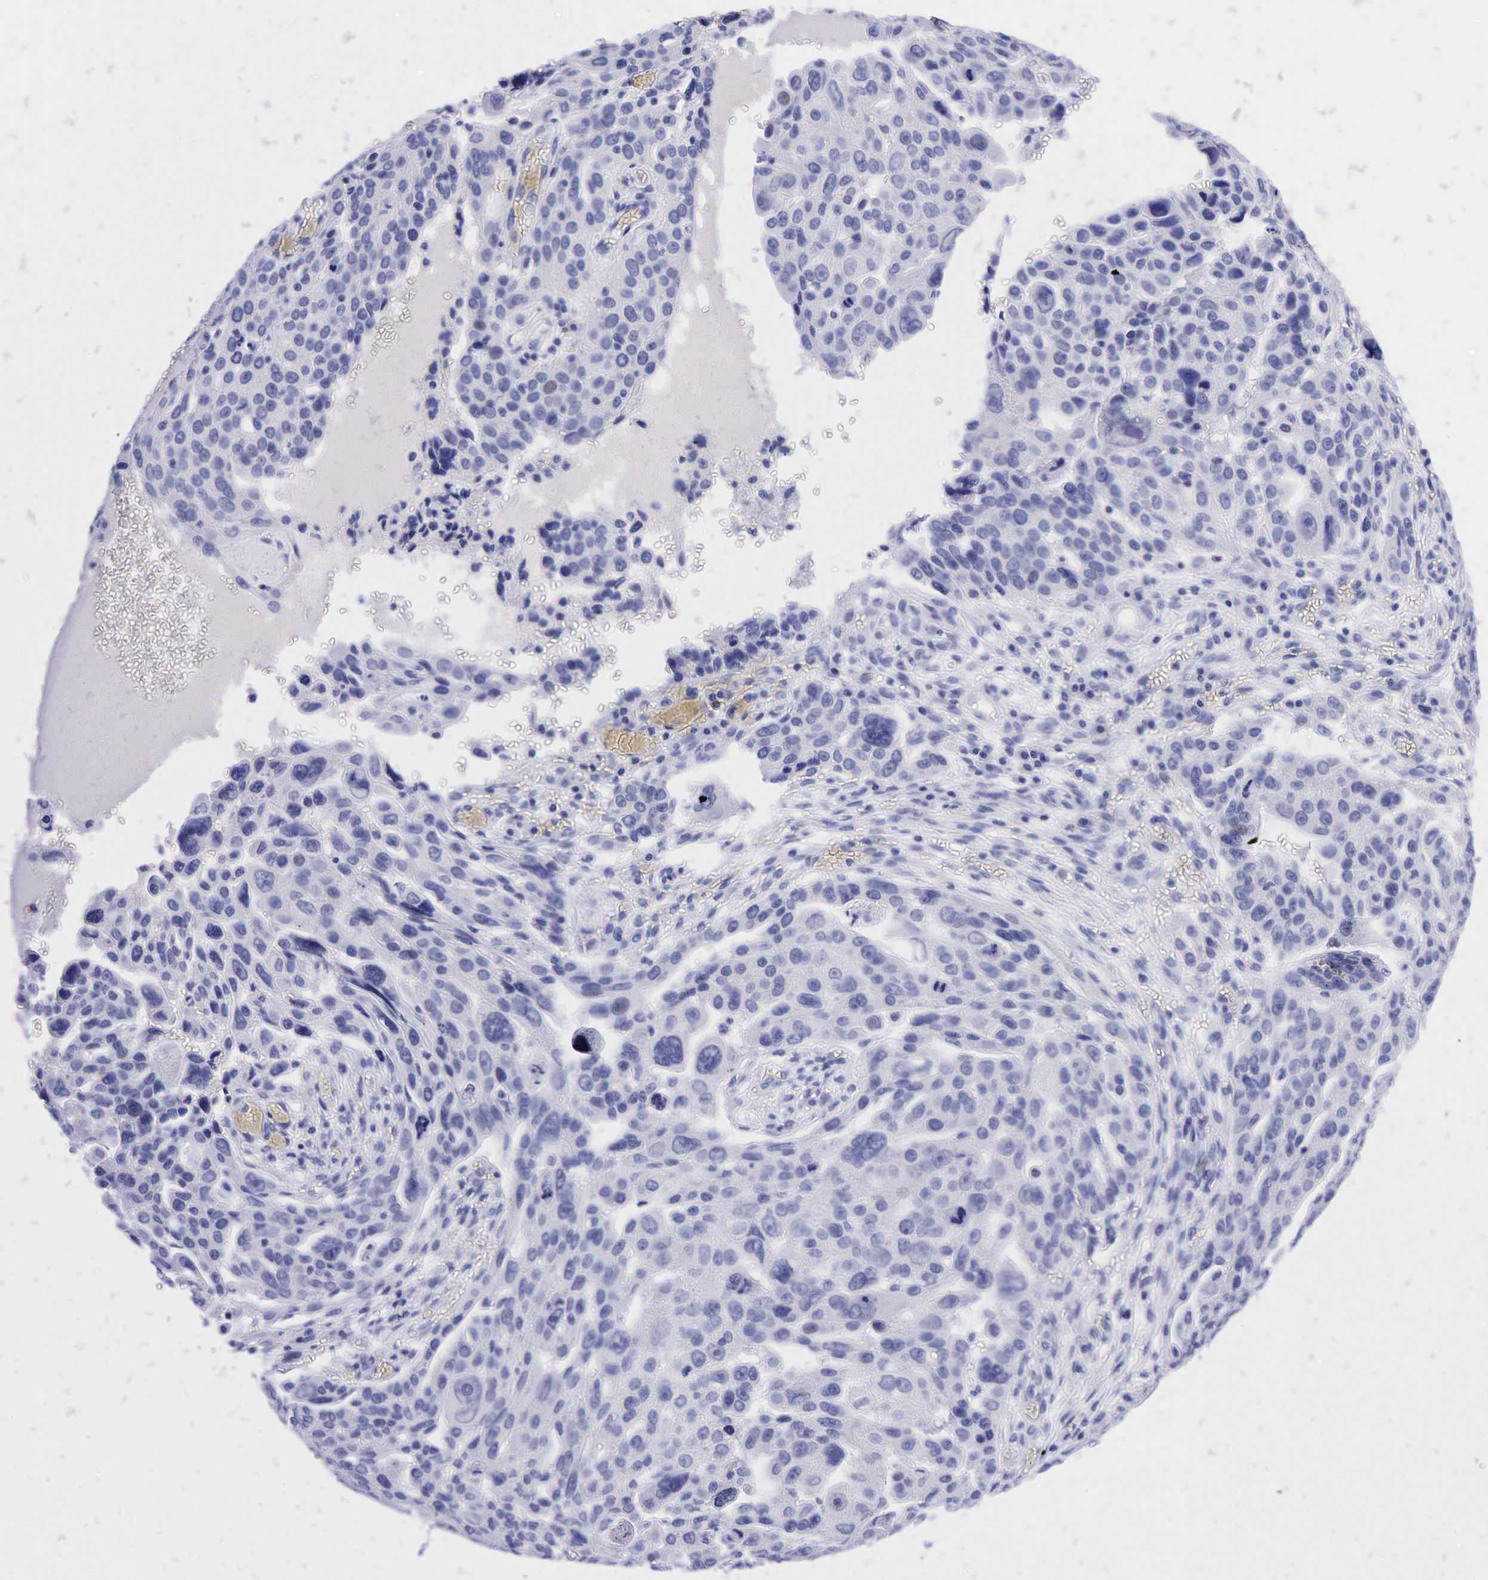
{"staining": {"intensity": "negative", "quantity": "none", "location": "none"}, "tissue": "ovarian cancer", "cell_type": "Tumor cells", "image_type": "cancer", "snomed": [{"axis": "morphology", "description": "Carcinoma, endometroid"}, {"axis": "topography", "description": "Ovary"}], "caption": "High power microscopy histopathology image of an immunohistochemistry image of ovarian cancer, revealing no significant positivity in tumor cells.", "gene": "NKX2-1", "patient": {"sex": "female", "age": 75}}